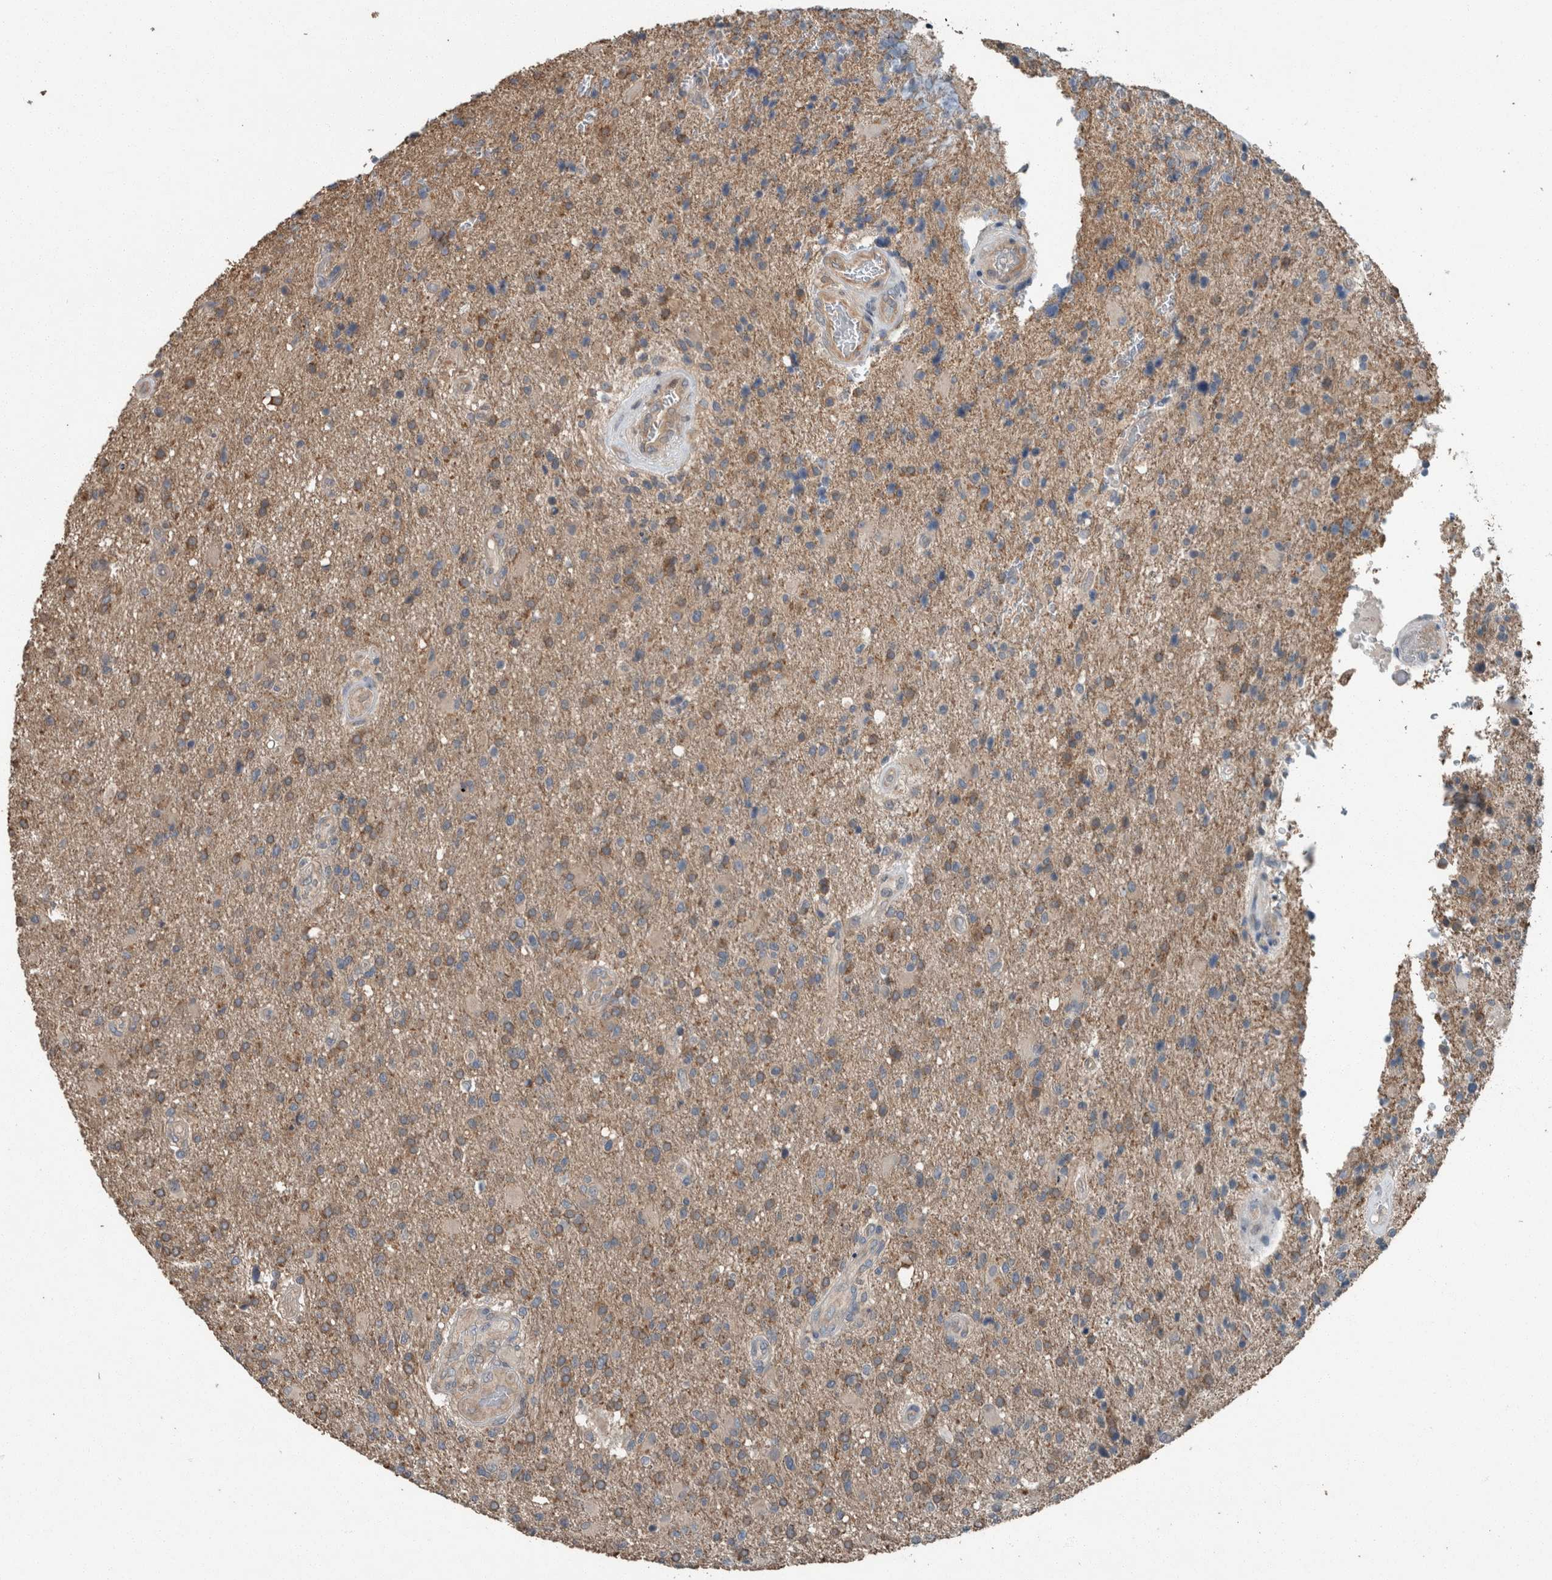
{"staining": {"intensity": "weak", "quantity": "25%-75%", "location": "cytoplasmic/membranous"}, "tissue": "glioma", "cell_type": "Tumor cells", "image_type": "cancer", "snomed": [{"axis": "morphology", "description": "Glioma, malignant, High grade"}, {"axis": "topography", "description": "Brain"}], "caption": "Human glioma stained with a protein marker shows weak staining in tumor cells.", "gene": "KNTC1", "patient": {"sex": "male", "age": 72}}